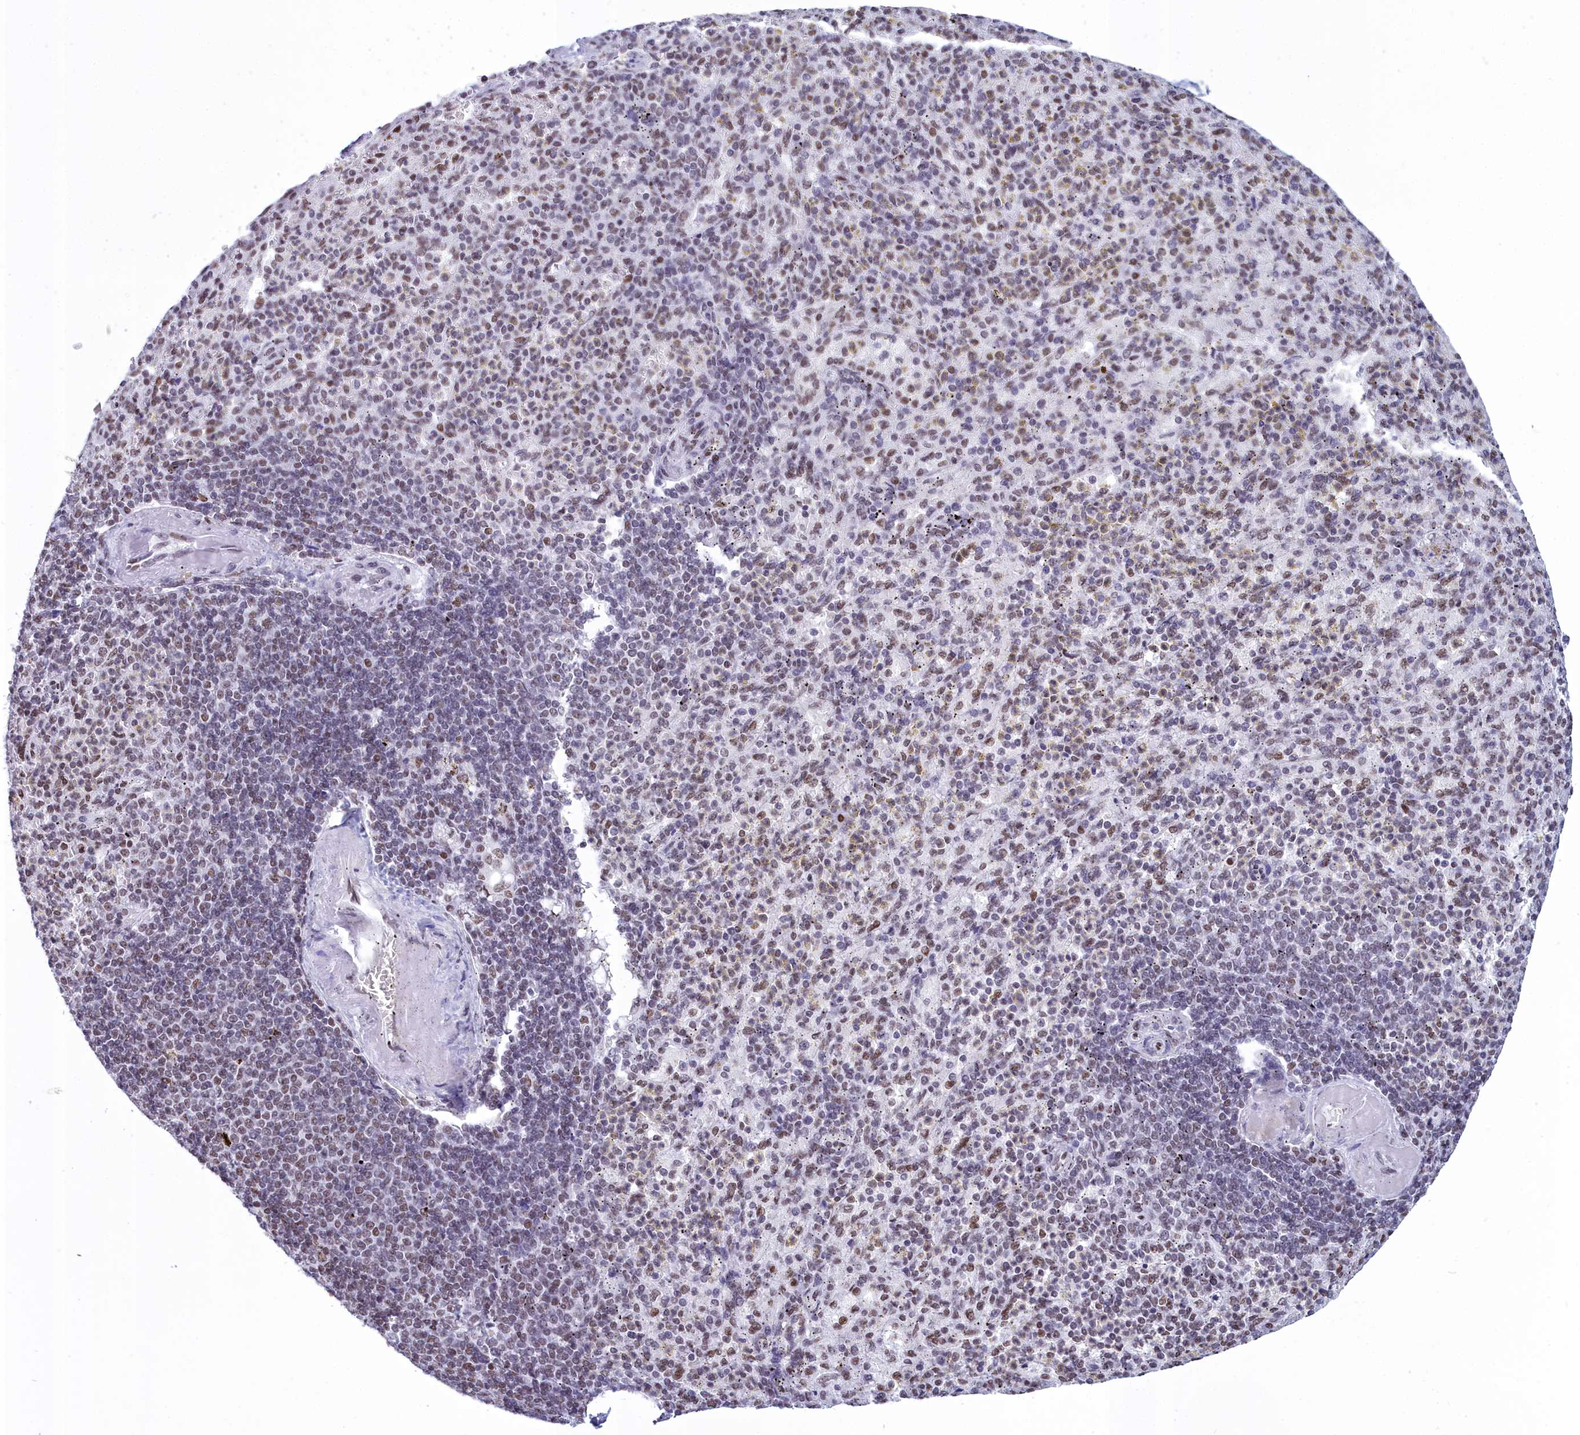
{"staining": {"intensity": "weak", "quantity": "25%-75%", "location": "nuclear"}, "tissue": "spleen", "cell_type": "Cells in red pulp", "image_type": "normal", "snomed": [{"axis": "morphology", "description": "Normal tissue, NOS"}, {"axis": "topography", "description": "Spleen"}], "caption": "An IHC photomicrograph of benign tissue is shown. Protein staining in brown highlights weak nuclear positivity in spleen within cells in red pulp.", "gene": "CDC26", "patient": {"sex": "female", "age": 74}}